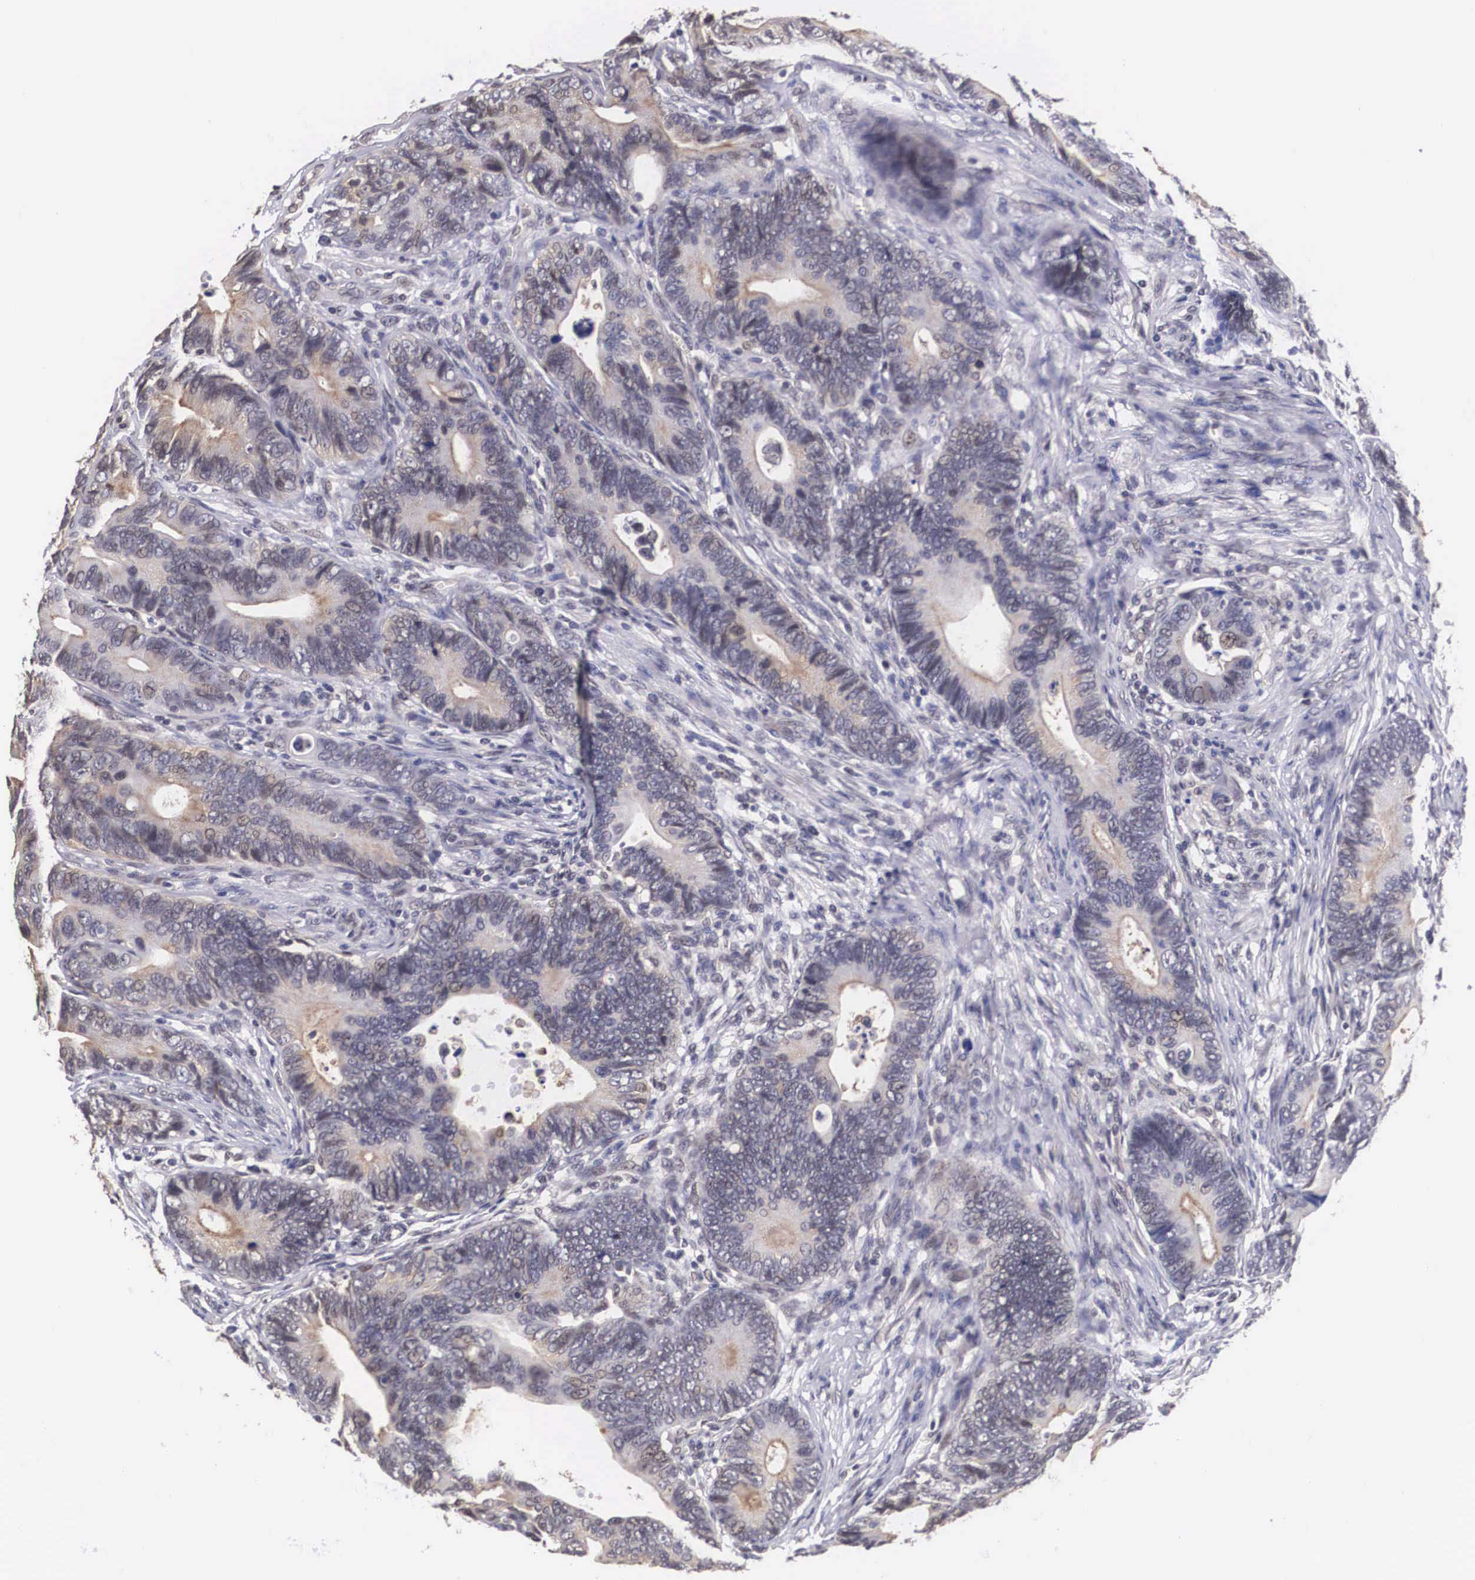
{"staining": {"intensity": "weak", "quantity": "25%-75%", "location": "cytoplasmic/membranous"}, "tissue": "colorectal cancer", "cell_type": "Tumor cells", "image_type": "cancer", "snomed": [{"axis": "morphology", "description": "Adenocarcinoma, NOS"}, {"axis": "topography", "description": "Colon"}], "caption": "Colorectal adenocarcinoma tissue reveals weak cytoplasmic/membranous positivity in about 25%-75% of tumor cells", "gene": "OTX2", "patient": {"sex": "female", "age": 78}}